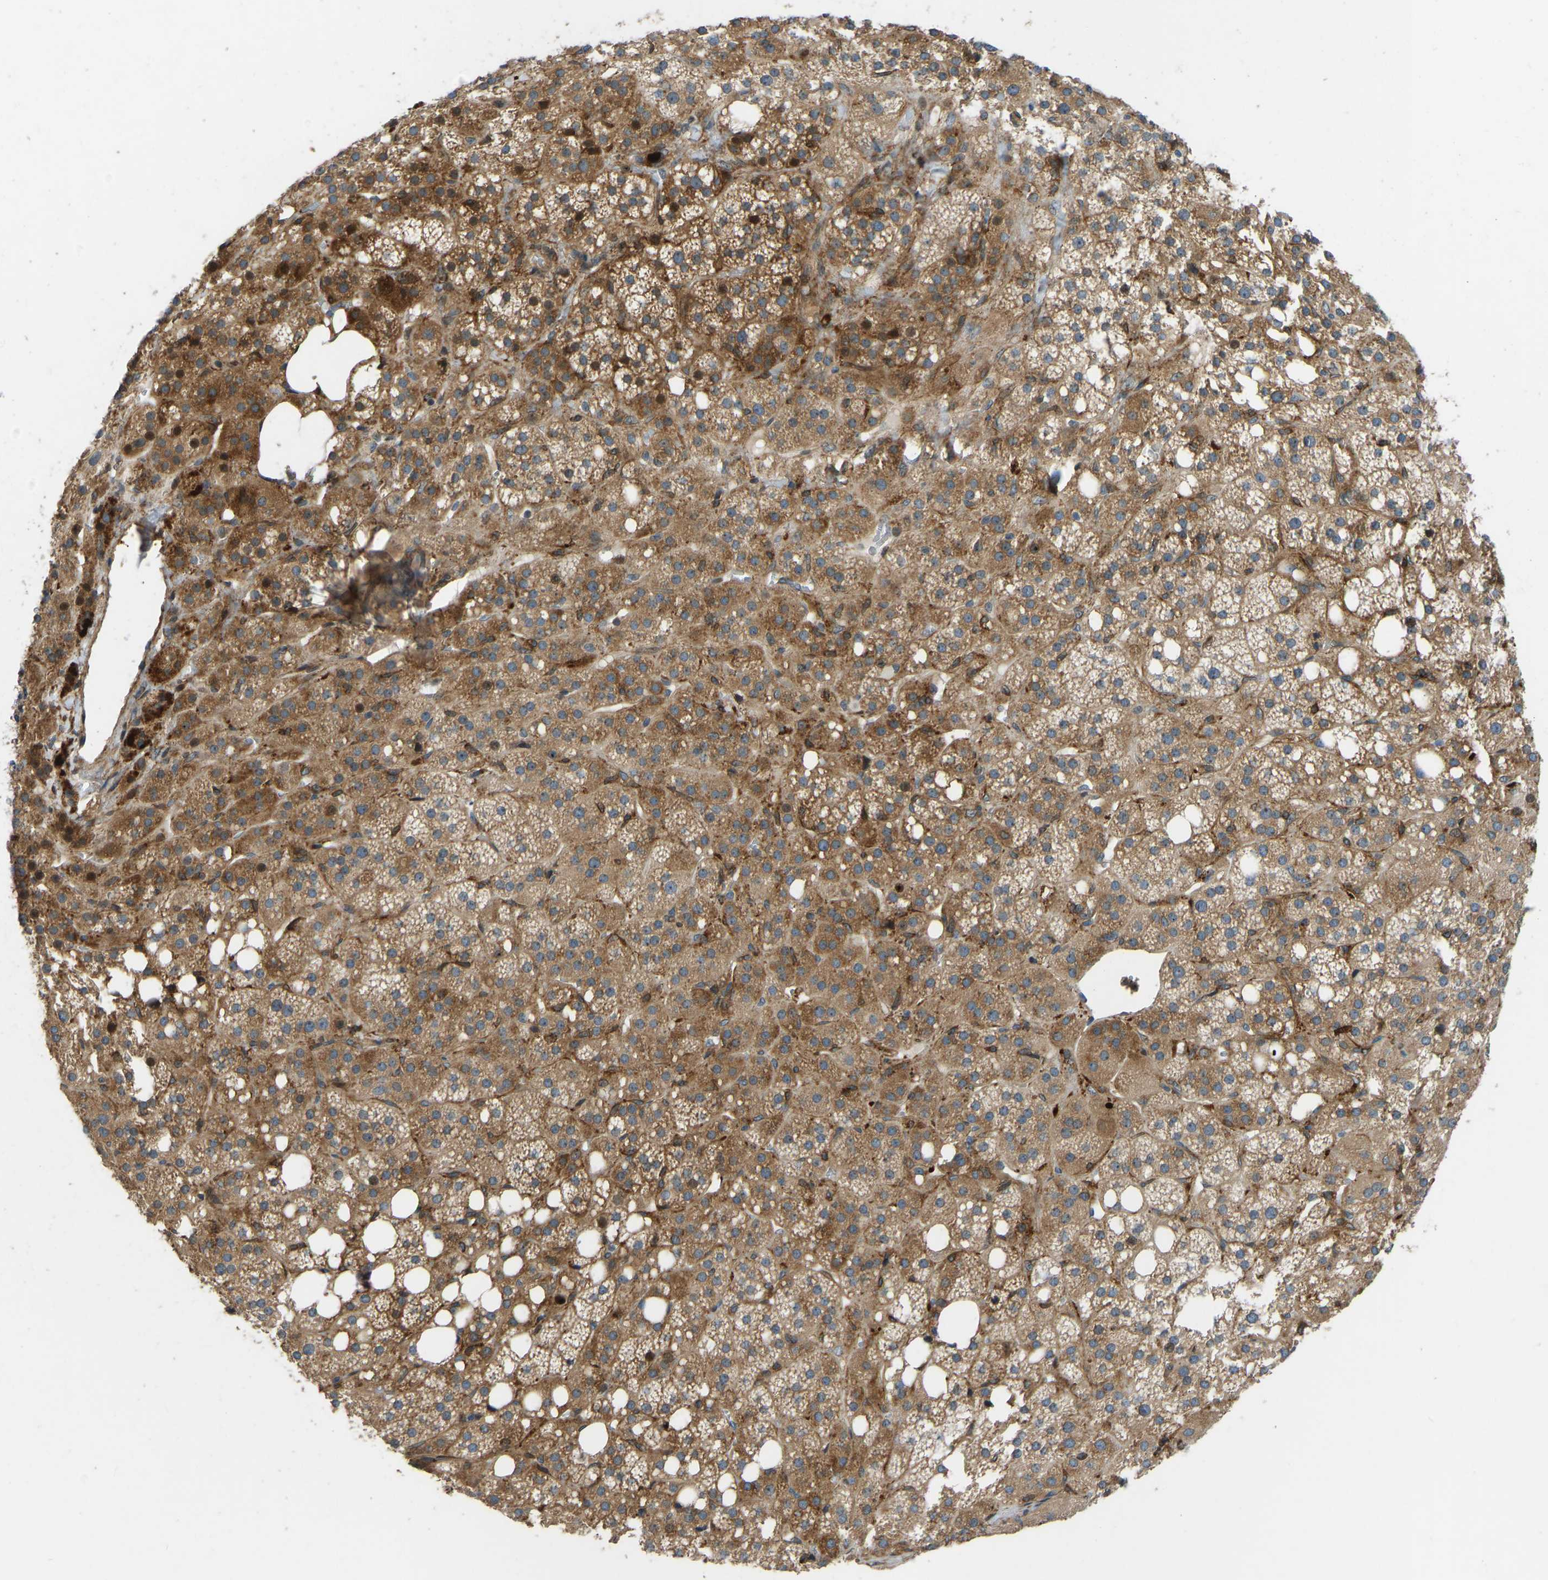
{"staining": {"intensity": "moderate", "quantity": ">75%", "location": "cytoplasmic/membranous"}, "tissue": "adrenal gland", "cell_type": "Glandular cells", "image_type": "normal", "snomed": [{"axis": "morphology", "description": "Normal tissue, NOS"}, {"axis": "topography", "description": "Adrenal gland"}], "caption": "Unremarkable adrenal gland was stained to show a protein in brown. There is medium levels of moderate cytoplasmic/membranous positivity in approximately >75% of glandular cells. (IHC, brightfield microscopy, high magnification).", "gene": "OS9", "patient": {"sex": "female", "age": 59}}